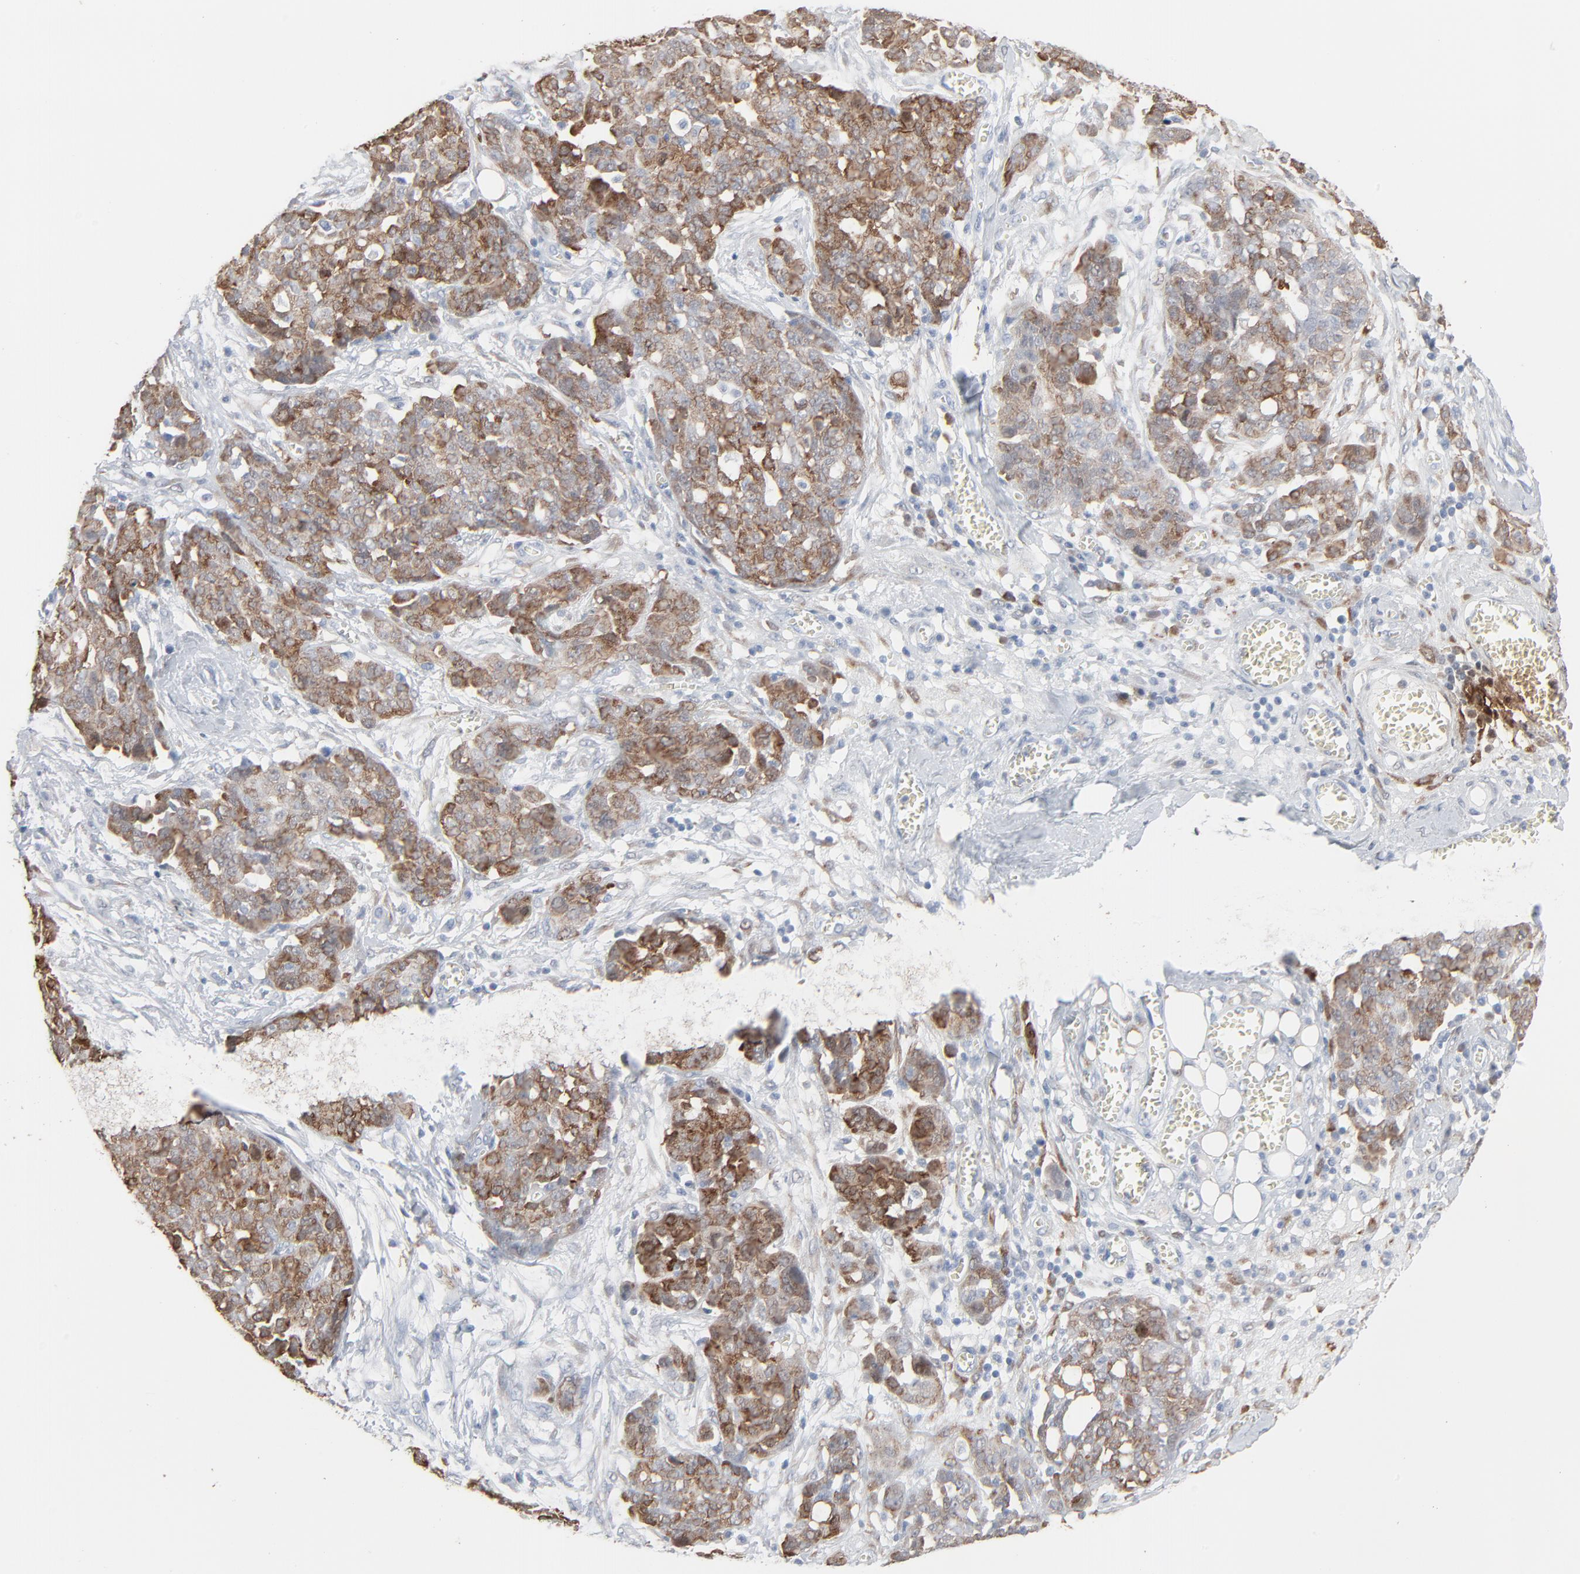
{"staining": {"intensity": "moderate", "quantity": "25%-75%", "location": "cytoplasmic/membranous"}, "tissue": "ovarian cancer", "cell_type": "Tumor cells", "image_type": "cancer", "snomed": [{"axis": "morphology", "description": "Cystadenocarcinoma, serous, NOS"}, {"axis": "topography", "description": "Soft tissue"}, {"axis": "topography", "description": "Ovary"}], "caption": "Ovarian cancer tissue shows moderate cytoplasmic/membranous positivity in about 25%-75% of tumor cells, visualized by immunohistochemistry.", "gene": "PHGDH", "patient": {"sex": "female", "age": 57}}